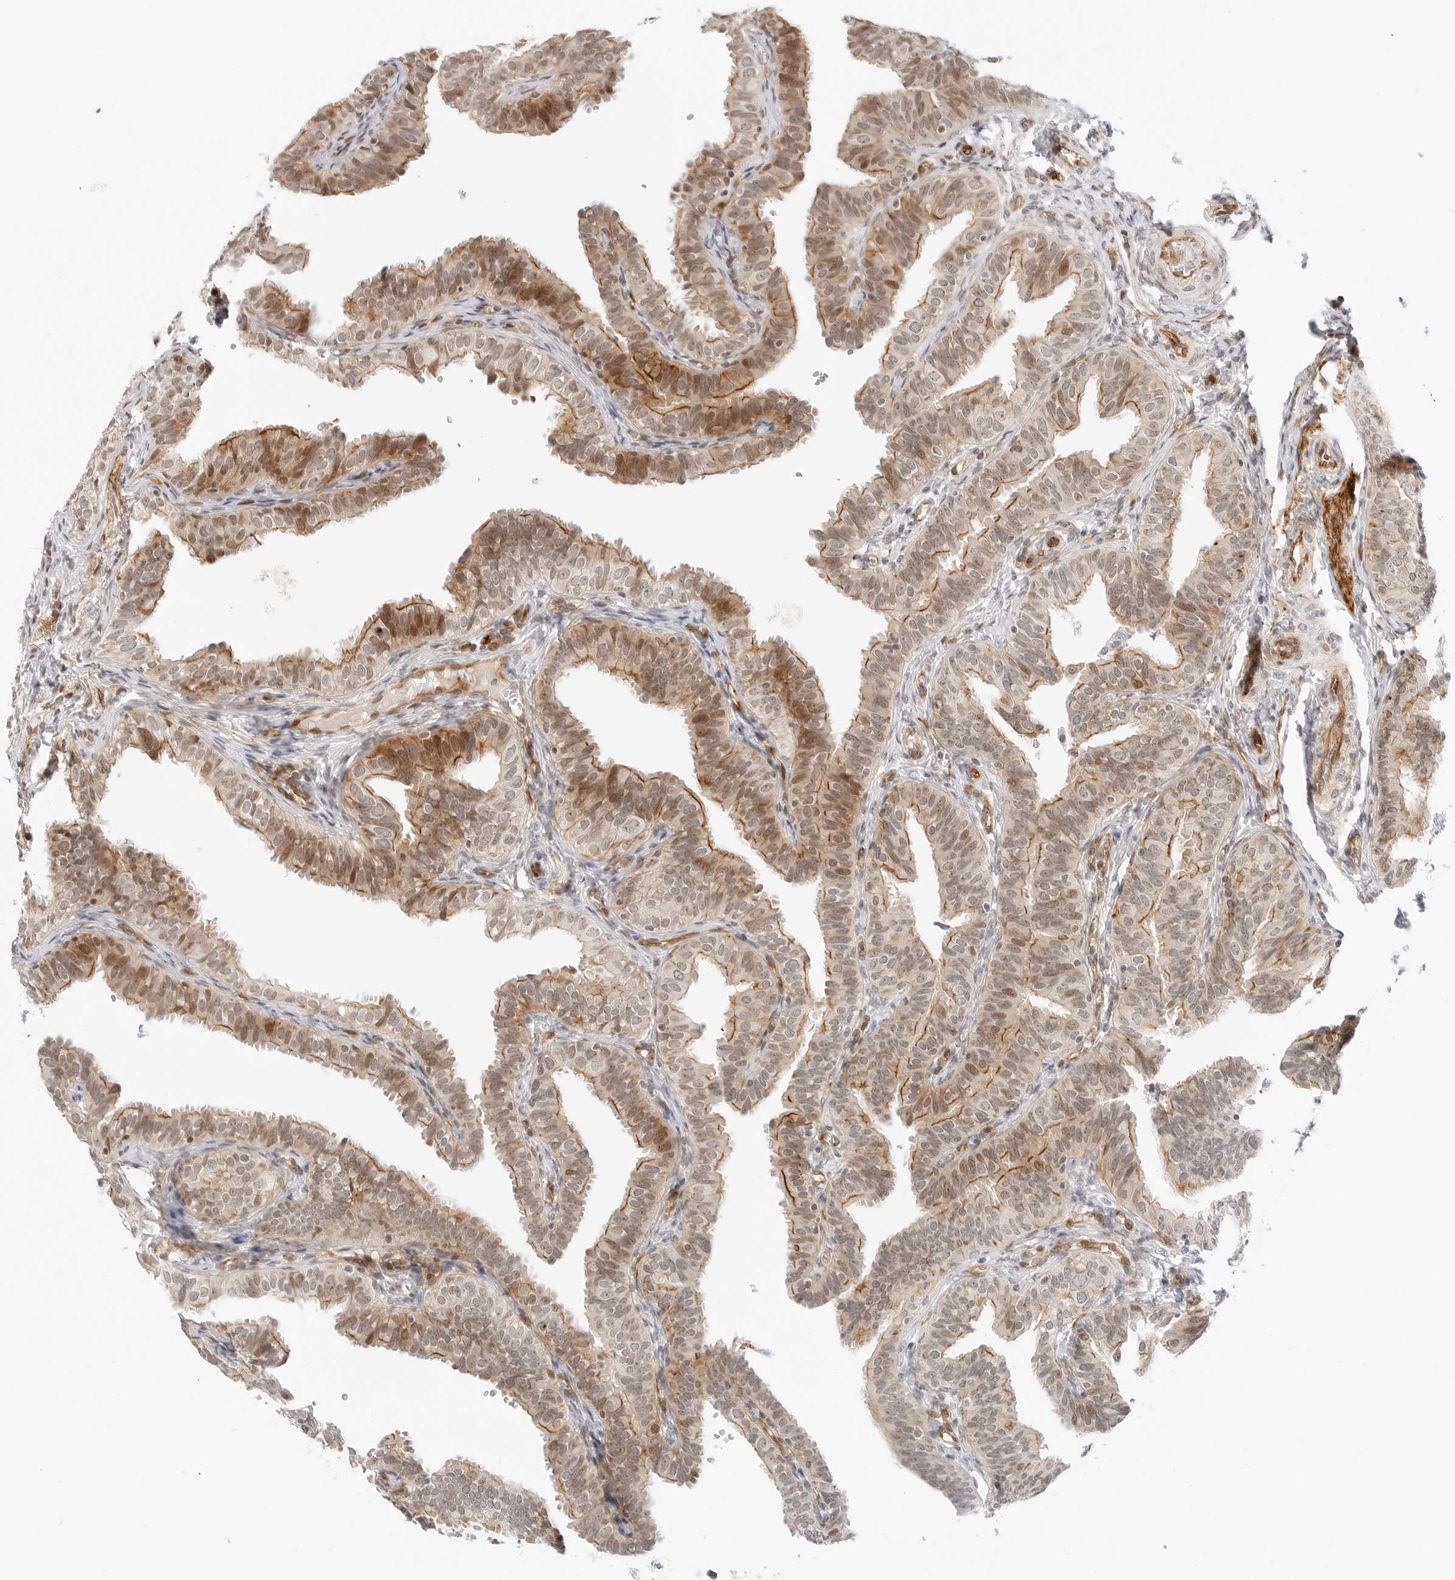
{"staining": {"intensity": "moderate", "quantity": "25%-75%", "location": "cytoplasmic/membranous,nuclear"}, "tissue": "fallopian tube", "cell_type": "Glandular cells", "image_type": "normal", "snomed": [{"axis": "morphology", "description": "Normal tissue, NOS"}, {"axis": "topography", "description": "Fallopian tube"}], "caption": "Immunohistochemical staining of benign fallopian tube demonstrates moderate cytoplasmic/membranous,nuclear protein expression in approximately 25%-75% of glandular cells.", "gene": "ZNF613", "patient": {"sex": "female", "age": 35}}